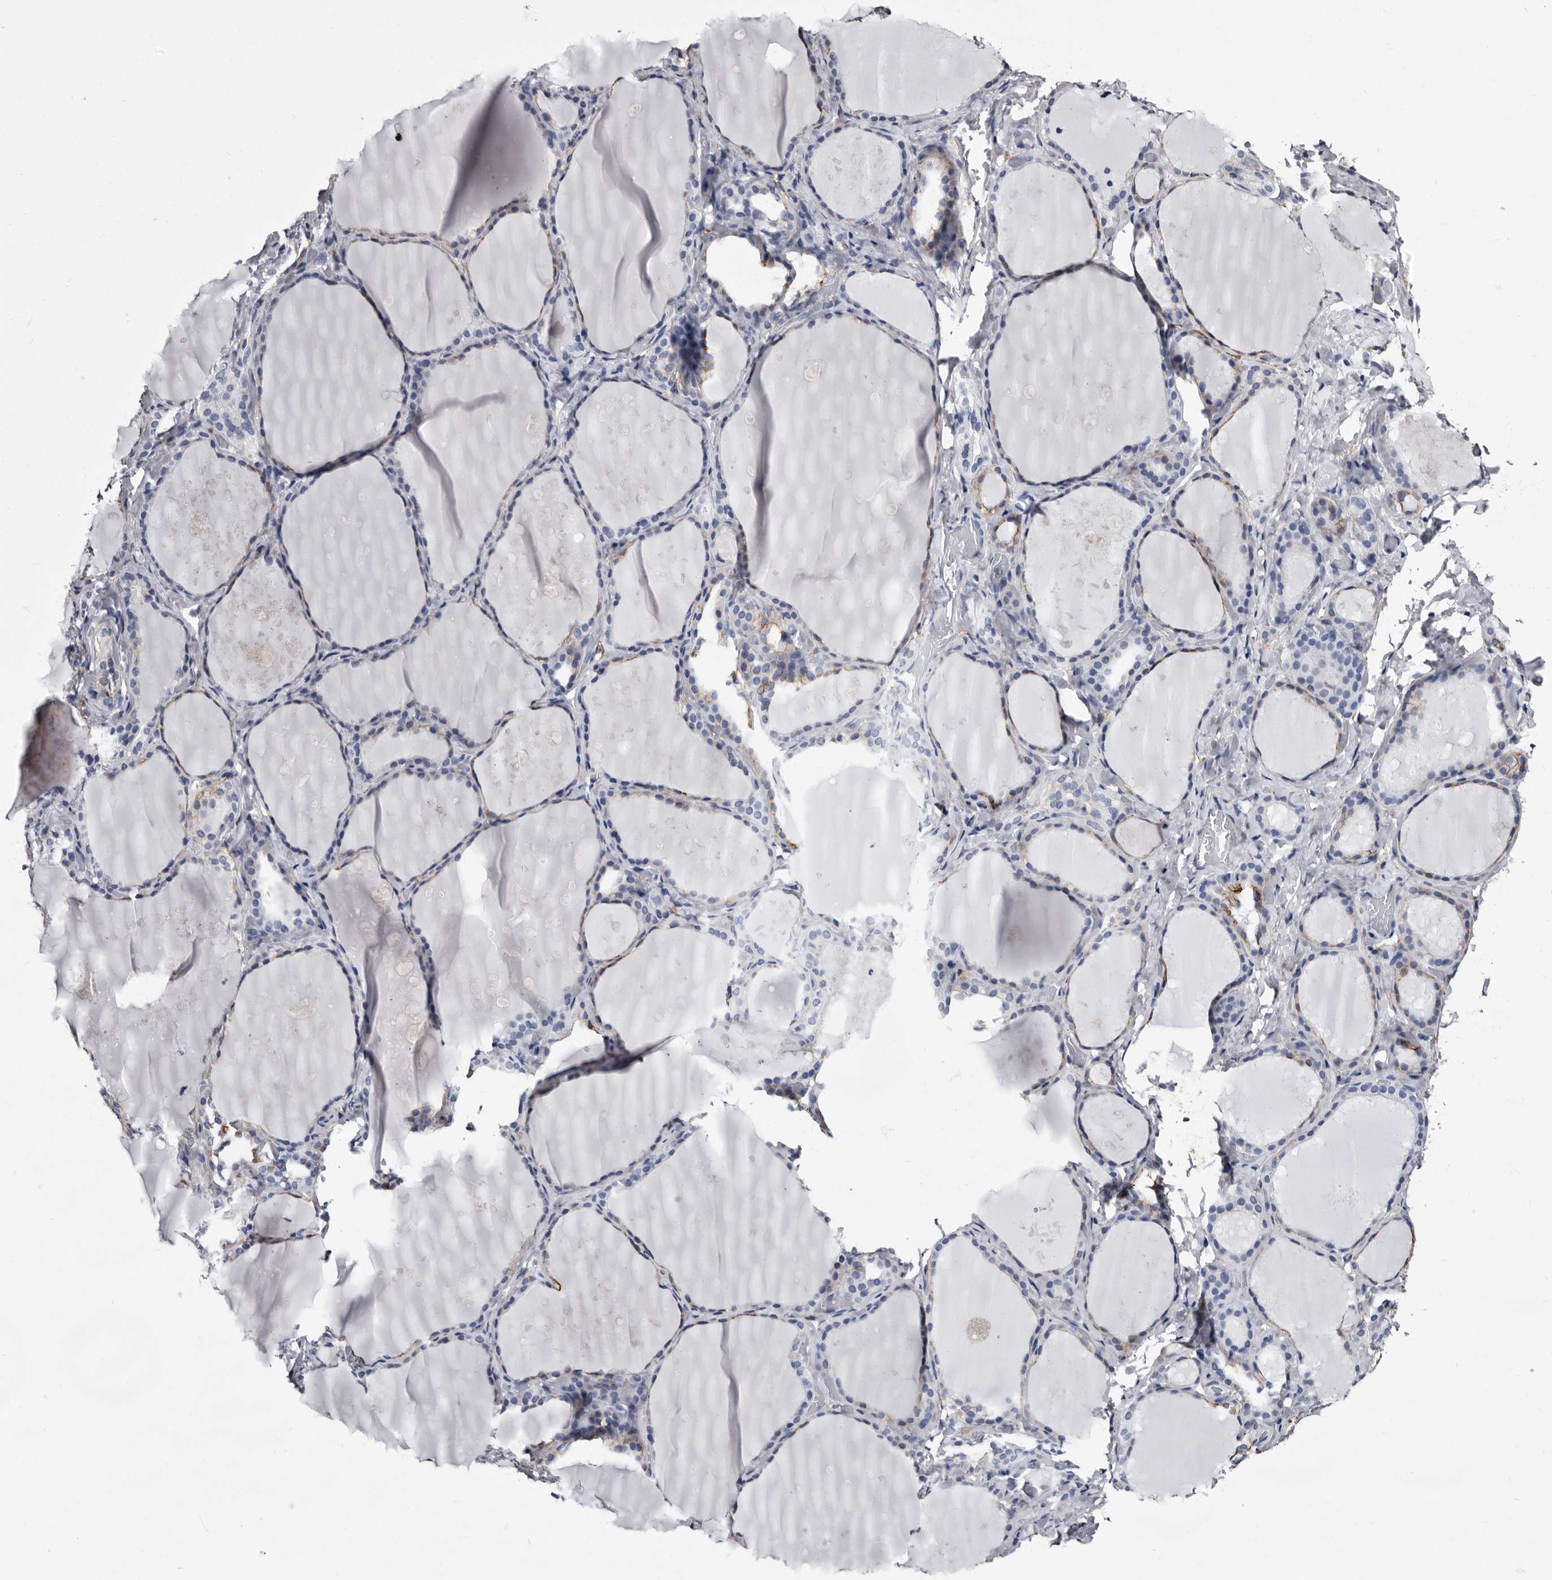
{"staining": {"intensity": "negative", "quantity": "none", "location": "none"}, "tissue": "thyroid gland", "cell_type": "Glandular cells", "image_type": "normal", "snomed": [{"axis": "morphology", "description": "Normal tissue, NOS"}, {"axis": "topography", "description": "Thyroid gland"}], "caption": "Immunohistochemistry micrograph of unremarkable thyroid gland stained for a protein (brown), which reveals no expression in glandular cells.", "gene": "EPB41L3", "patient": {"sex": "female", "age": 44}}